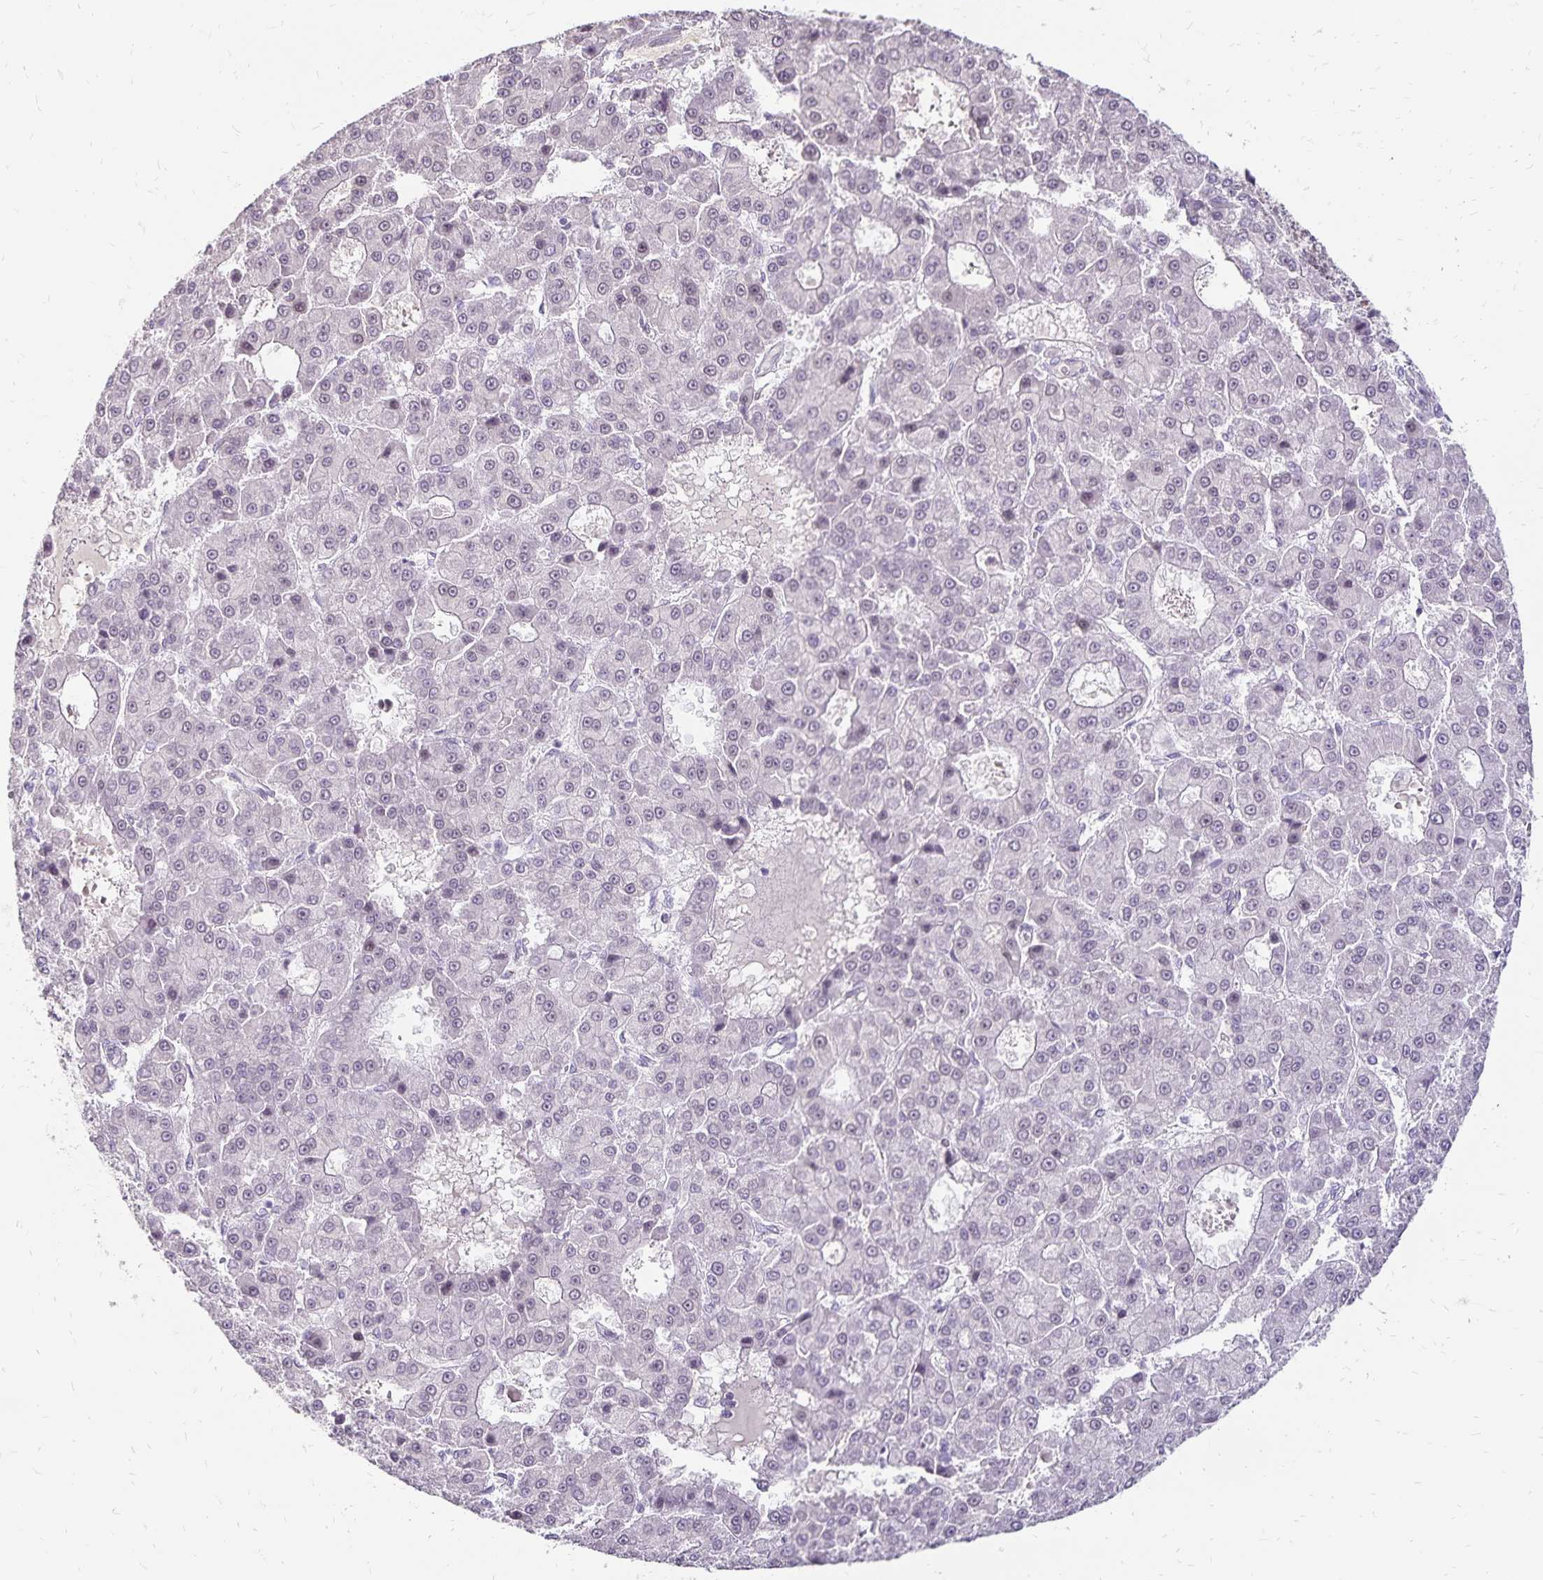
{"staining": {"intensity": "negative", "quantity": "none", "location": "none"}, "tissue": "liver cancer", "cell_type": "Tumor cells", "image_type": "cancer", "snomed": [{"axis": "morphology", "description": "Carcinoma, Hepatocellular, NOS"}, {"axis": "topography", "description": "Liver"}], "caption": "Immunohistochemistry (IHC) histopathology image of neoplastic tissue: human hepatocellular carcinoma (liver) stained with DAB (3,3'-diaminobenzidine) displays no significant protein positivity in tumor cells. (Immunohistochemistry (IHC), brightfield microscopy, high magnification).", "gene": "POLB", "patient": {"sex": "male", "age": 70}}